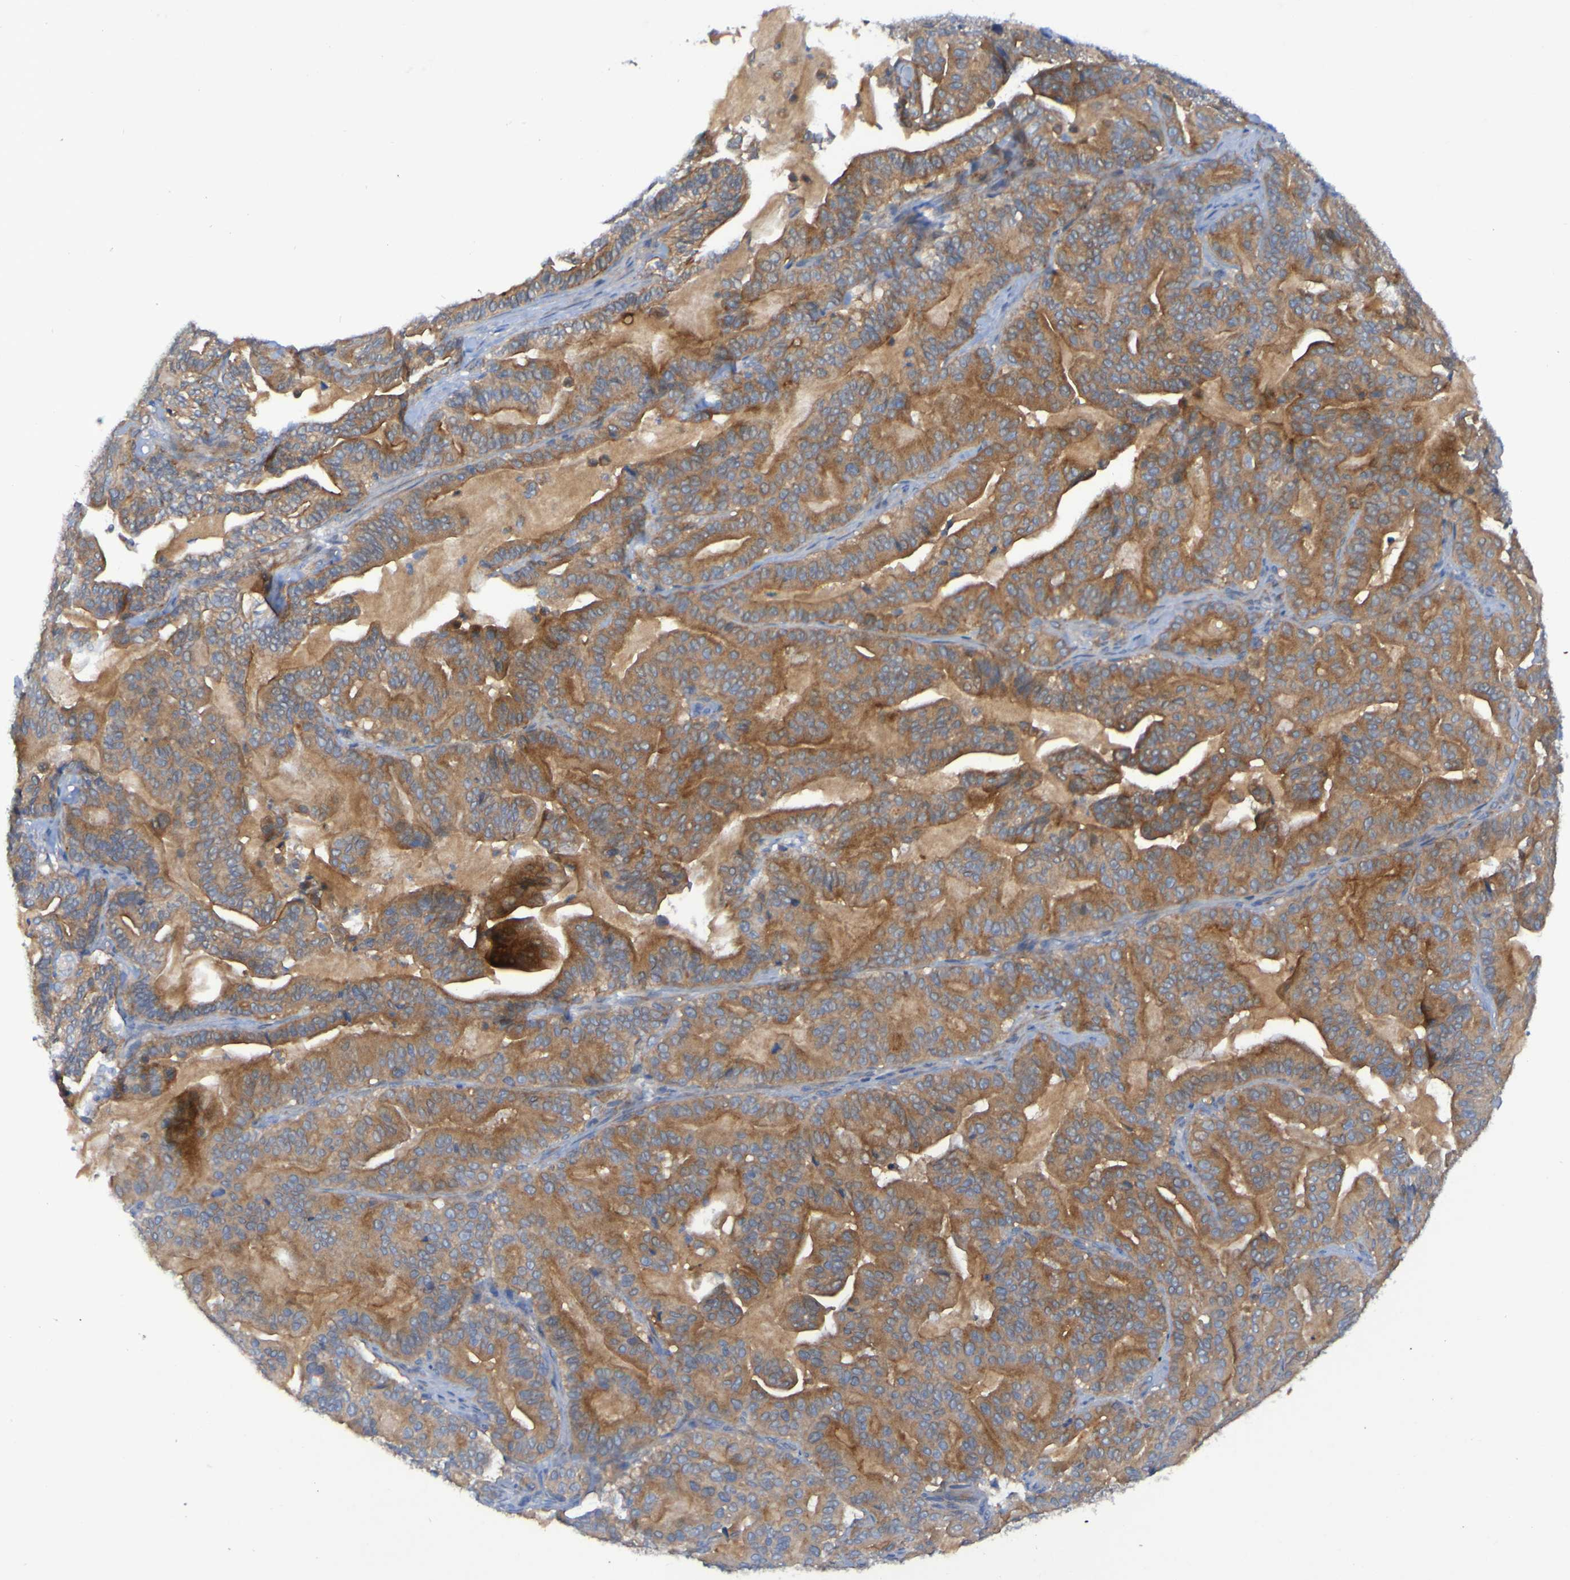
{"staining": {"intensity": "moderate", "quantity": ">75%", "location": "cytoplasmic/membranous"}, "tissue": "pancreatic cancer", "cell_type": "Tumor cells", "image_type": "cancer", "snomed": [{"axis": "morphology", "description": "Adenocarcinoma, NOS"}, {"axis": "topography", "description": "Pancreas"}], "caption": "The photomicrograph demonstrates a brown stain indicating the presence of a protein in the cytoplasmic/membranous of tumor cells in pancreatic adenocarcinoma.", "gene": "ARHGEF16", "patient": {"sex": "male", "age": 63}}